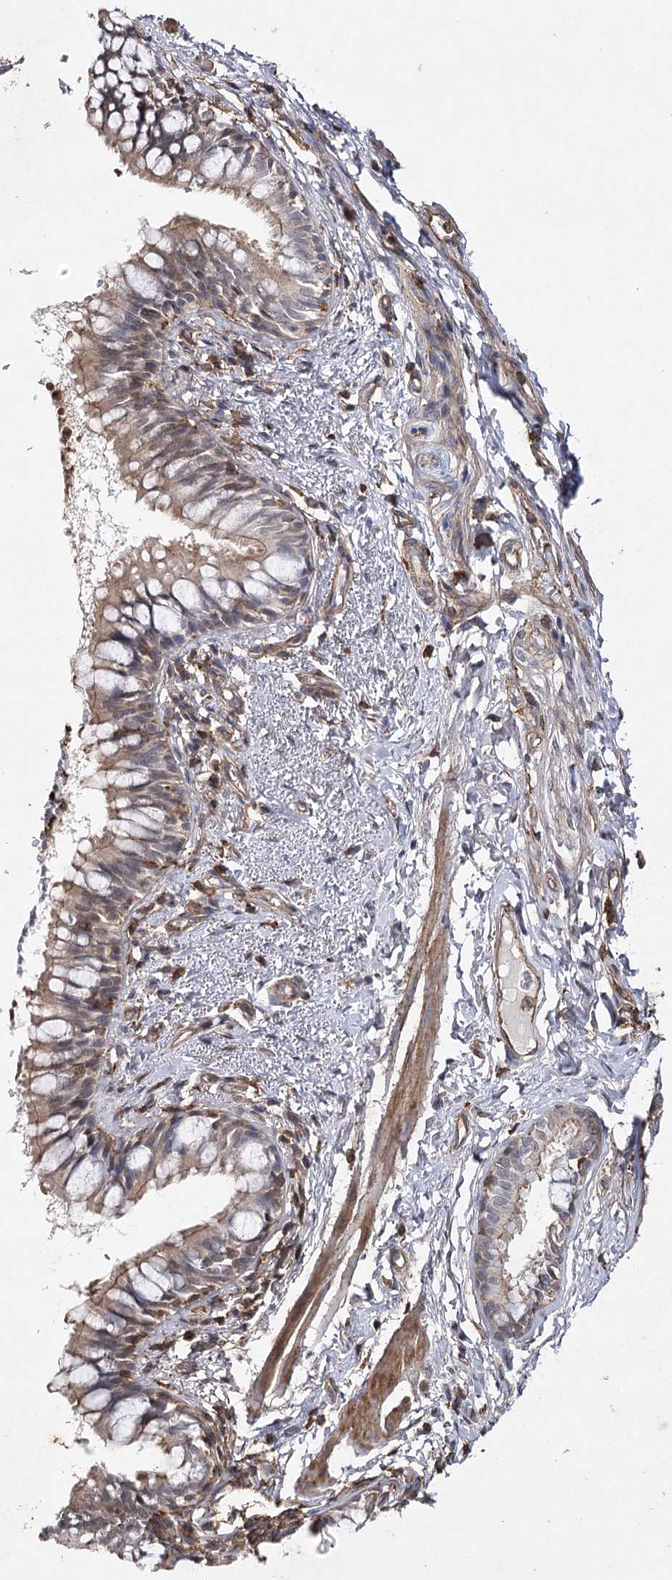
{"staining": {"intensity": "moderate", "quantity": "25%-75%", "location": "cytoplasmic/membranous"}, "tissue": "bronchus", "cell_type": "Respiratory epithelial cells", "image_type": "normal", "snomed": [{"axis": "morphology", "description": "Normal tissue, NOS"}, {"axis": "topography", "description": "Cartilage tissue"}, {"axis": "topography", "description": "Bronchus"}], "caption": "Protein expression analysis of unremarkable bronchus exhibits moderate cytoplasmic/membranous positivity in approximately 25%-75% of respiratory epithelial cells.", "gene": "OBSL1", "patient": {"sex": "female", "age": 36}}